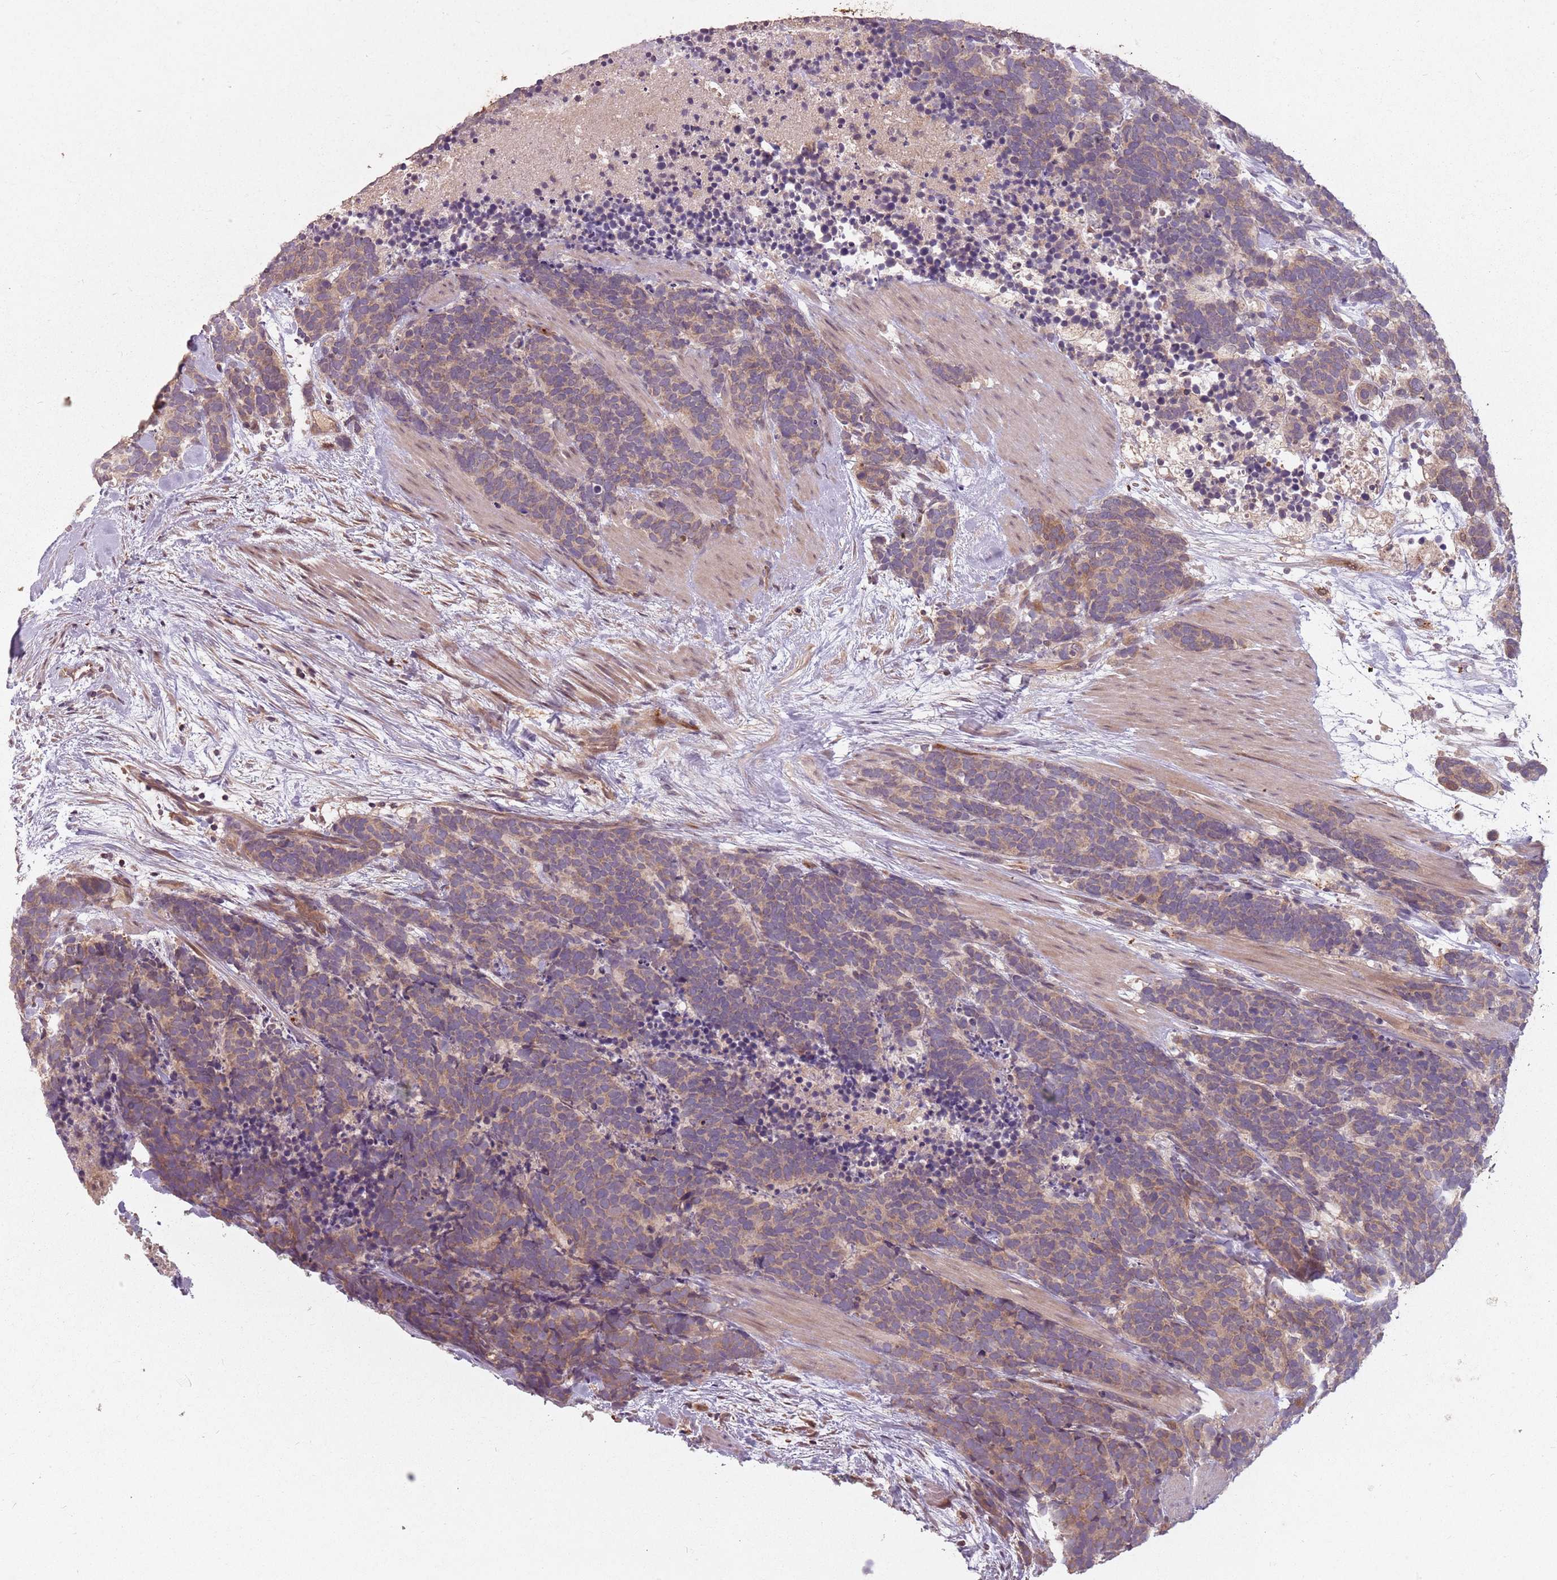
{"staining": {"intensity": "weak", "quantity": ">75%", "location": "cytoplasmic/membranous"}, "tissue": "carcinoid", "cell_type": "Tumor cells", "image_type": "cancer", "snomed": [{"axis": "morphology", "description": "Carcinoma, NOS"}, {"axis": "morphology", "description": "Carcinoid, malignant, NOS"}, {"axis": "topography", "description": "Prostate"}], "caption": "Protein staining demonstrates weak cytoplasmic/membranous positivity in approximately >75% of tumor cells in carcinoid.", "gene": "GPR180", "patient": {"sex": "male", "age": 57}}